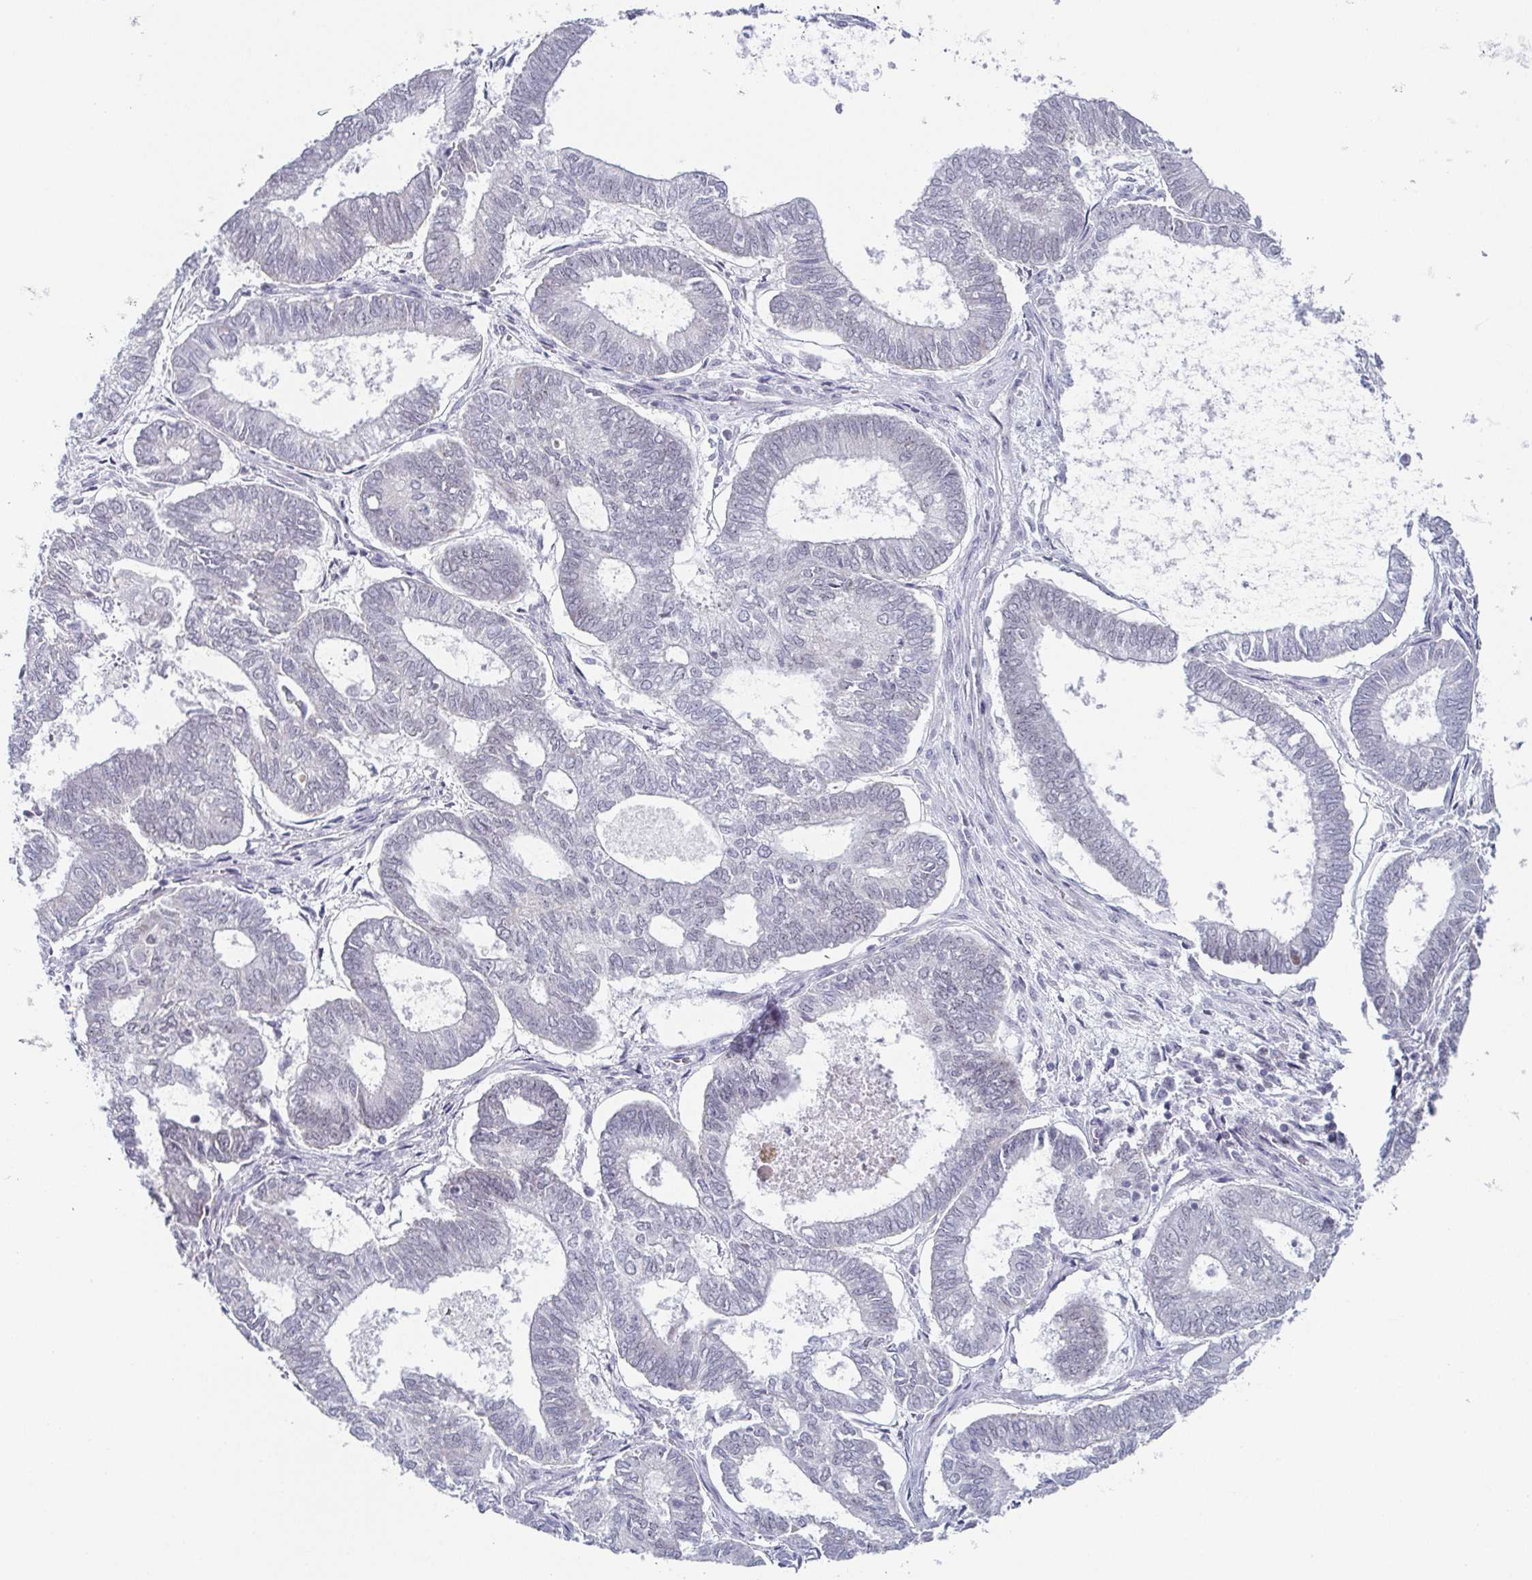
{"staining": {"intensity": "negative", "quantity": "none", "location": "none"}, "tissue": "ovarian cancer", "cell_type": "Tumor cells", "image_type": "cancer", "snomed": [{"axis": "morphology", "description": "Carcinoma, endometroid"}, {"axis": "topography", "description": "Ovary"}], "caption": "Tumor cells are negative for brown protein staining in ovarian cancer (endometroid carcinoma). Nuclei are stained in blue.", "gene": "EXOSC7", "patient": {"sex": "female", "age": 64}}